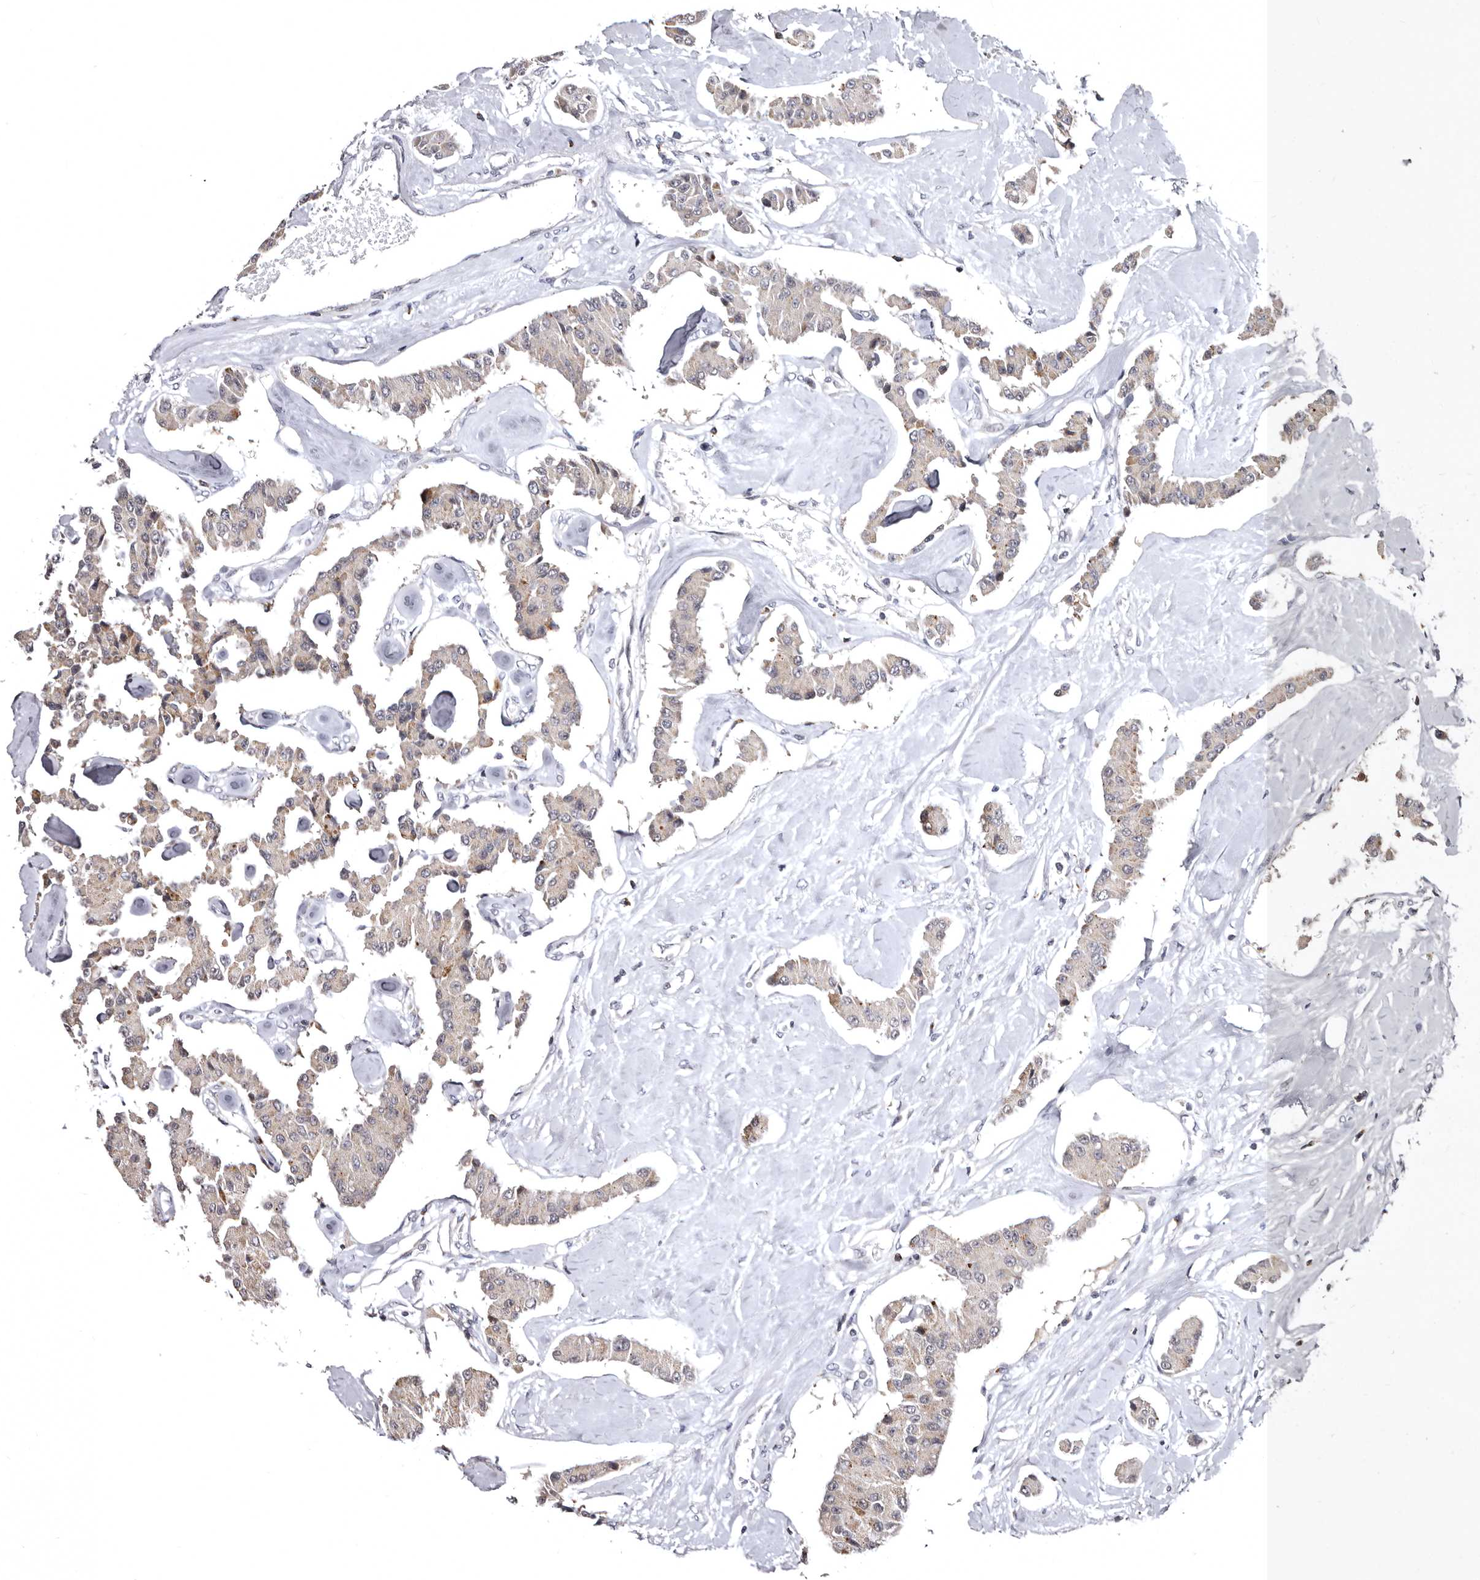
{"staining": {"intensity": "weak", "quantity": "<25%", "location": "cytoplasmic/membranous"}, "tissue": "carcinoid", "cell_type": "Tumor cells", "image_type": "cancer", "snomed": [{"axis": "morphology", "description": "Carcinoid, malignant, NOS"}, {"axis": "topography", "description": "Pancreas"}], "caption": "Tumor cells are negative for protein expression in human carcinoid.", "gene": "PHF20L1", "patient": {"sex": "male", "age": 41}}